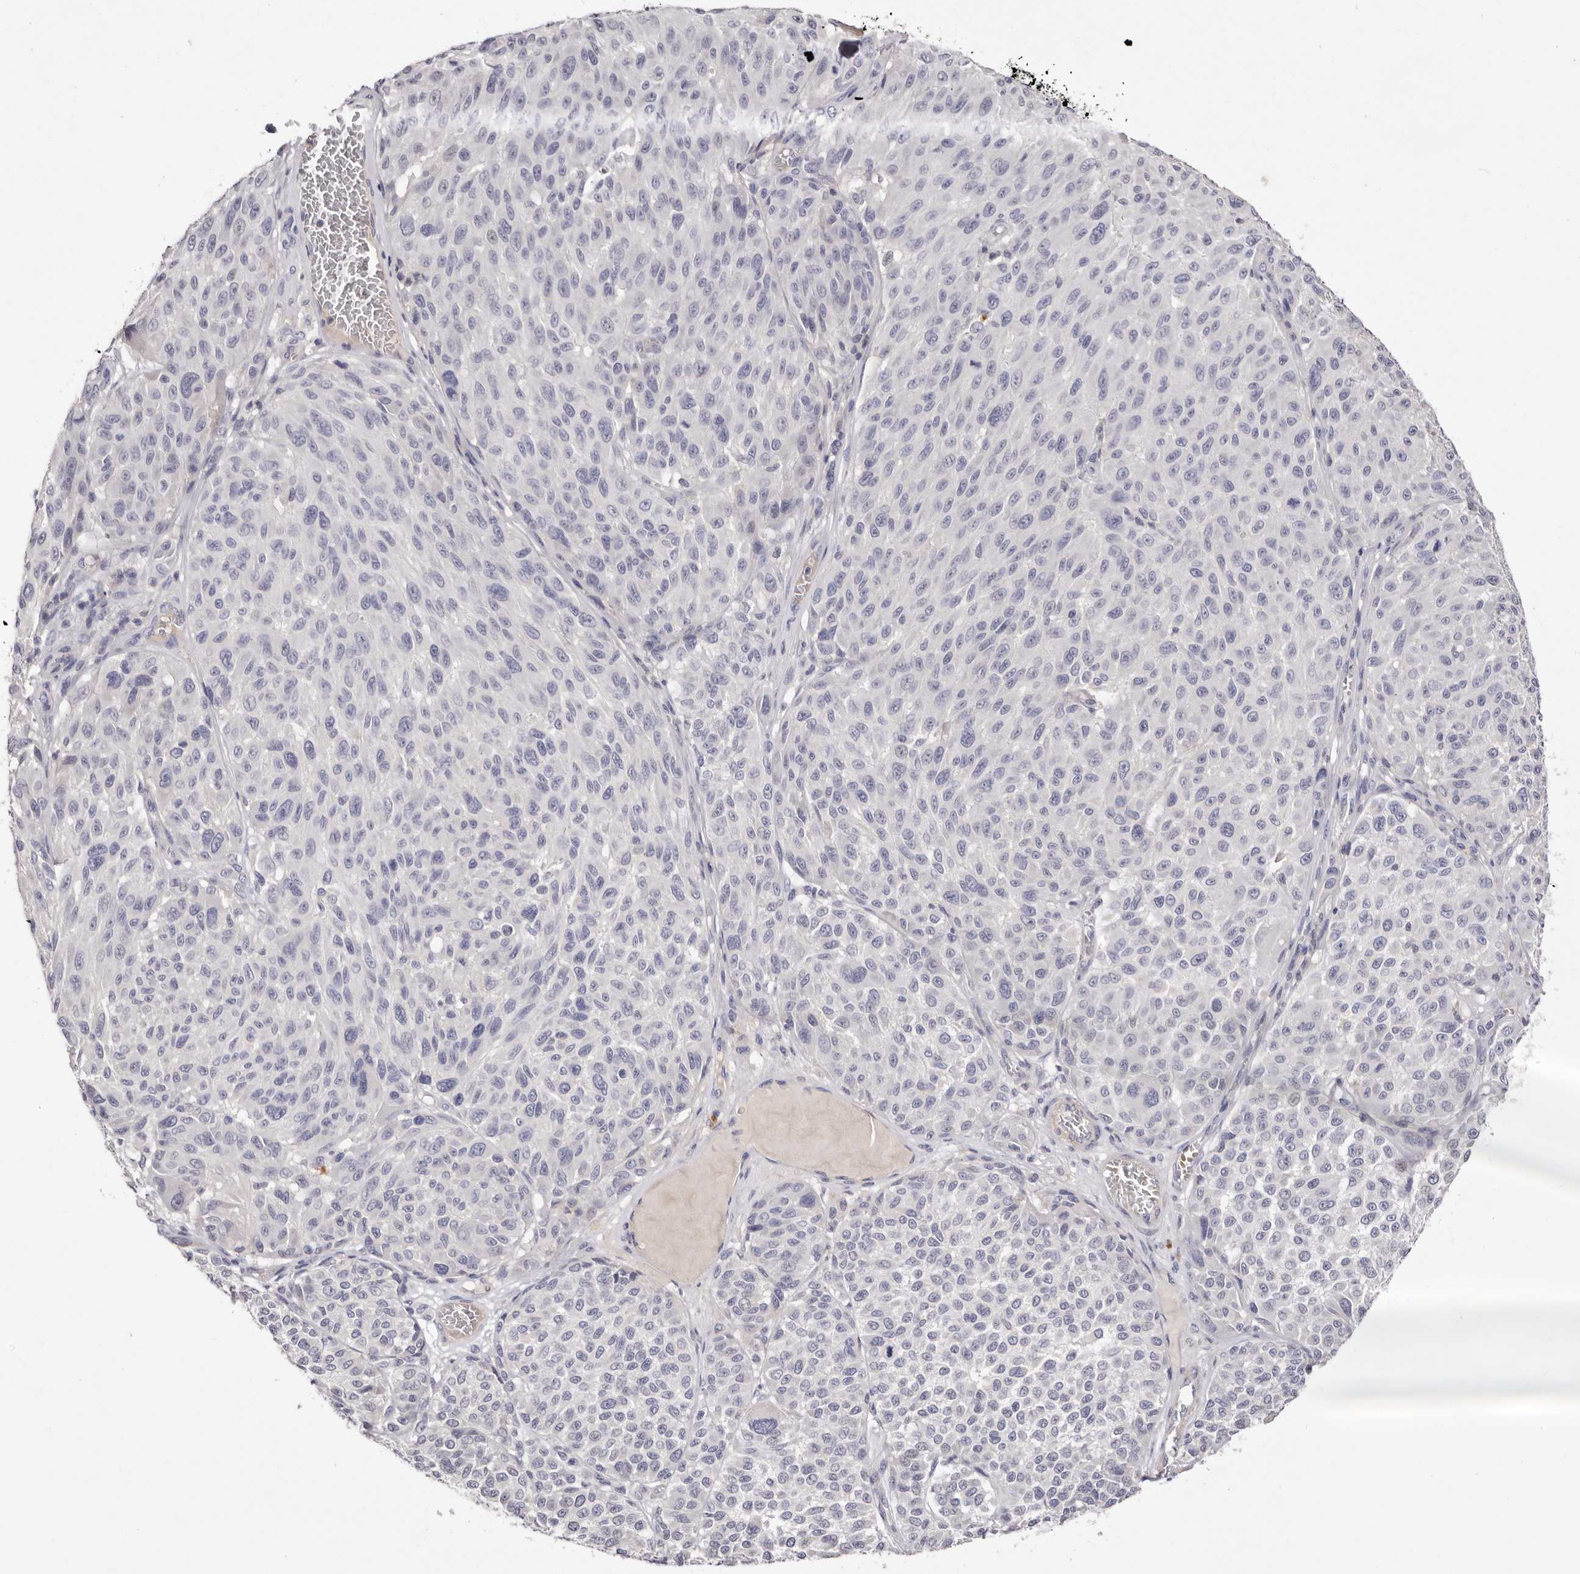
{"staining": {"intensity": "negative", "quantity": "none", "location": "none"}, "tissue": "melanoma", "cell_type": "Tumor cells", "image_type": "cancer", "snomed": [{"axis": "morphology", "description": "Malignant melanoma, NOS"}, {"axis": "topography", "description": "Skin"}], "caption": "An IHC histopathology image of melanoma is shown. There is no staining in tumor cells of melanoma.", "gene": "S1PR5", "patient": {"sex": "male", "age": 83}}